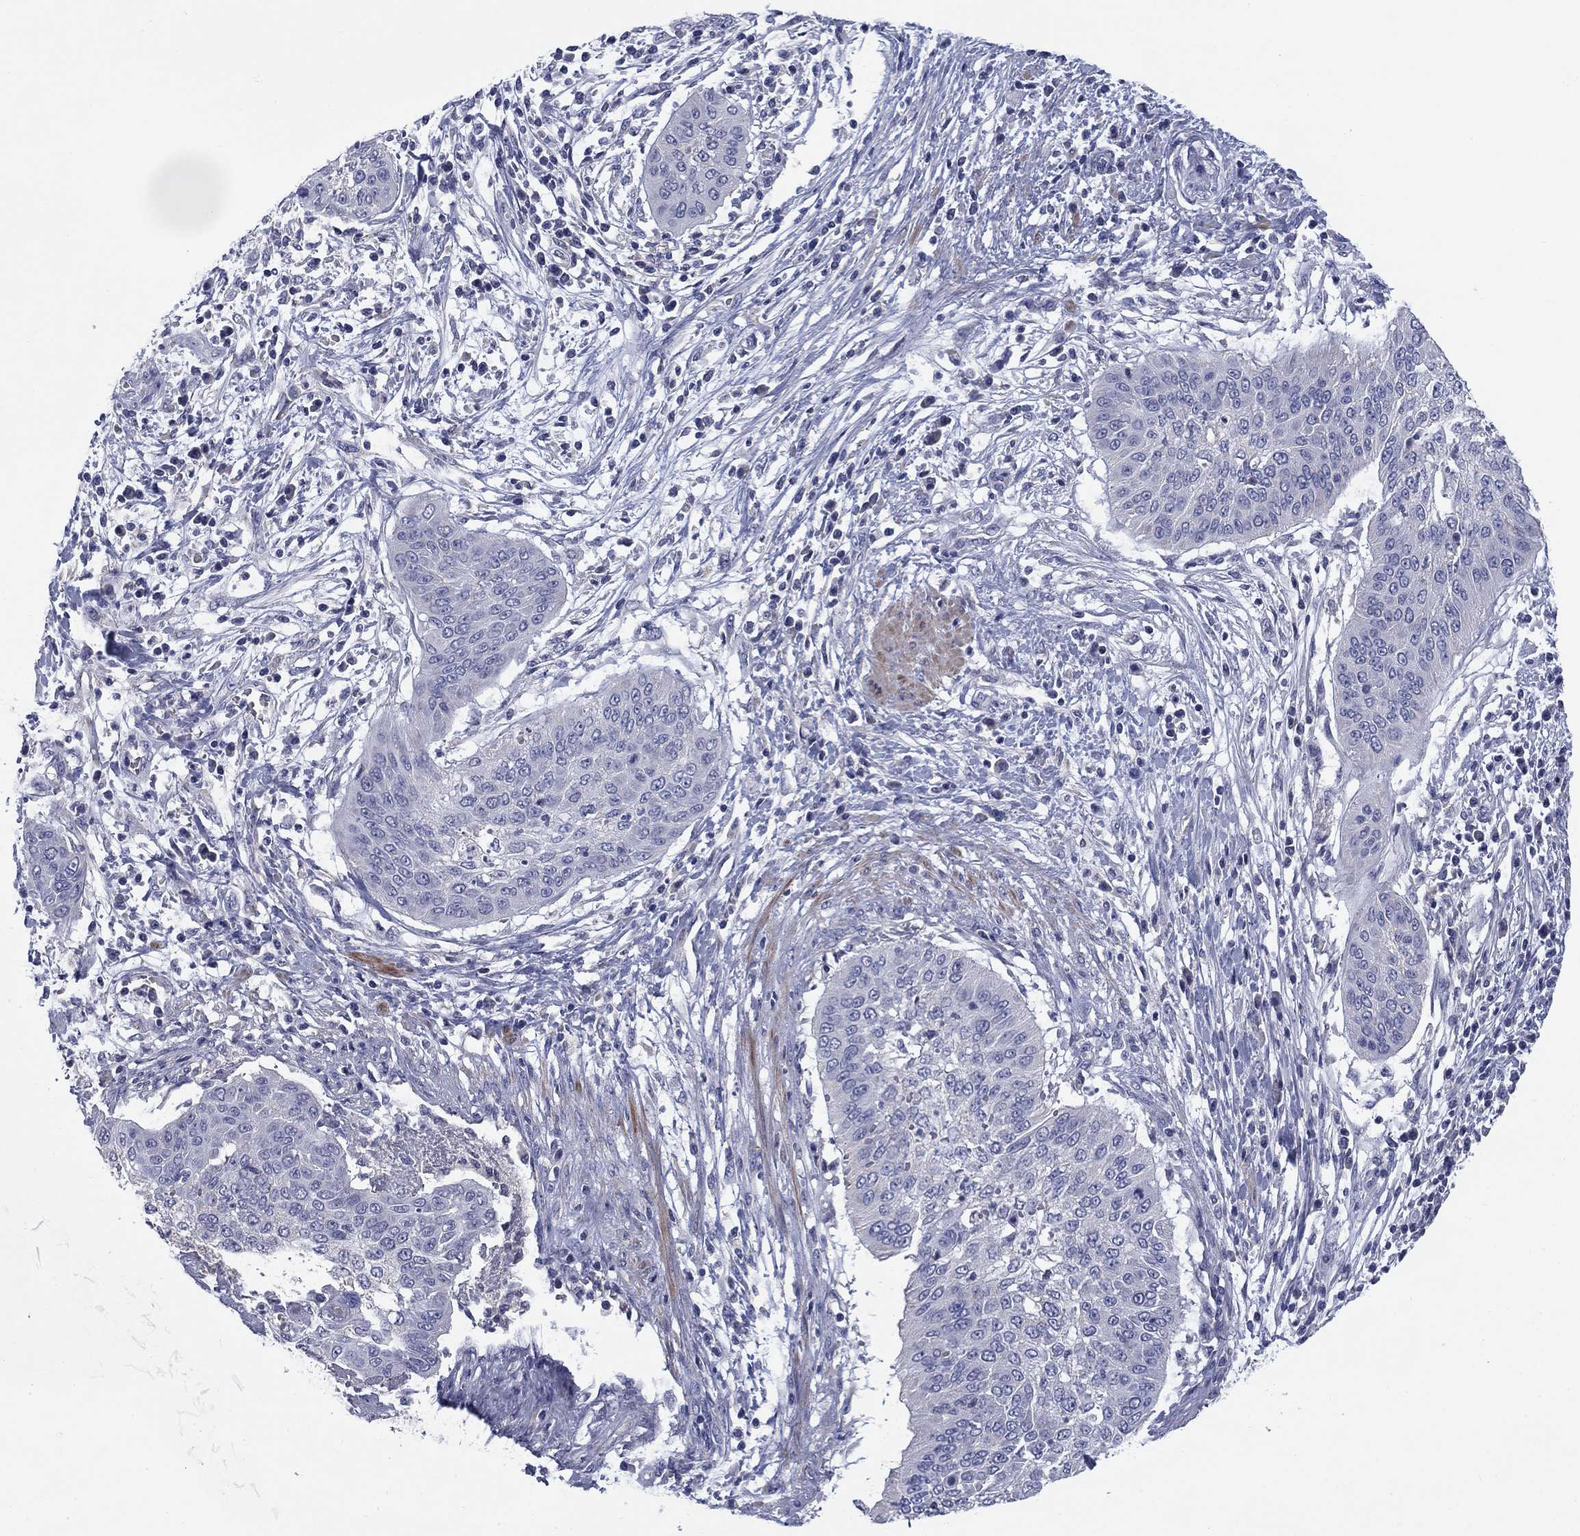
{"staining": {"intensity": "negative", "quantity": "none", "location": "none"}, "tissue": "cervical cancer", "cell_type": "Tumor cells", "image_type": "cancer", "snomed": [{"axis": "morphology", "description": "Squamous cell carcinoma, NOS"}, {"axis": "topography", "description": "Cervix"}], "caption": "A histopathology image of cervical cancer (squamous cell carcinoma) stained for a protein demonstrates no brown staining in tumor cells.", "gene": "FRK", "patient": {"sex": "female", "age": 39}}